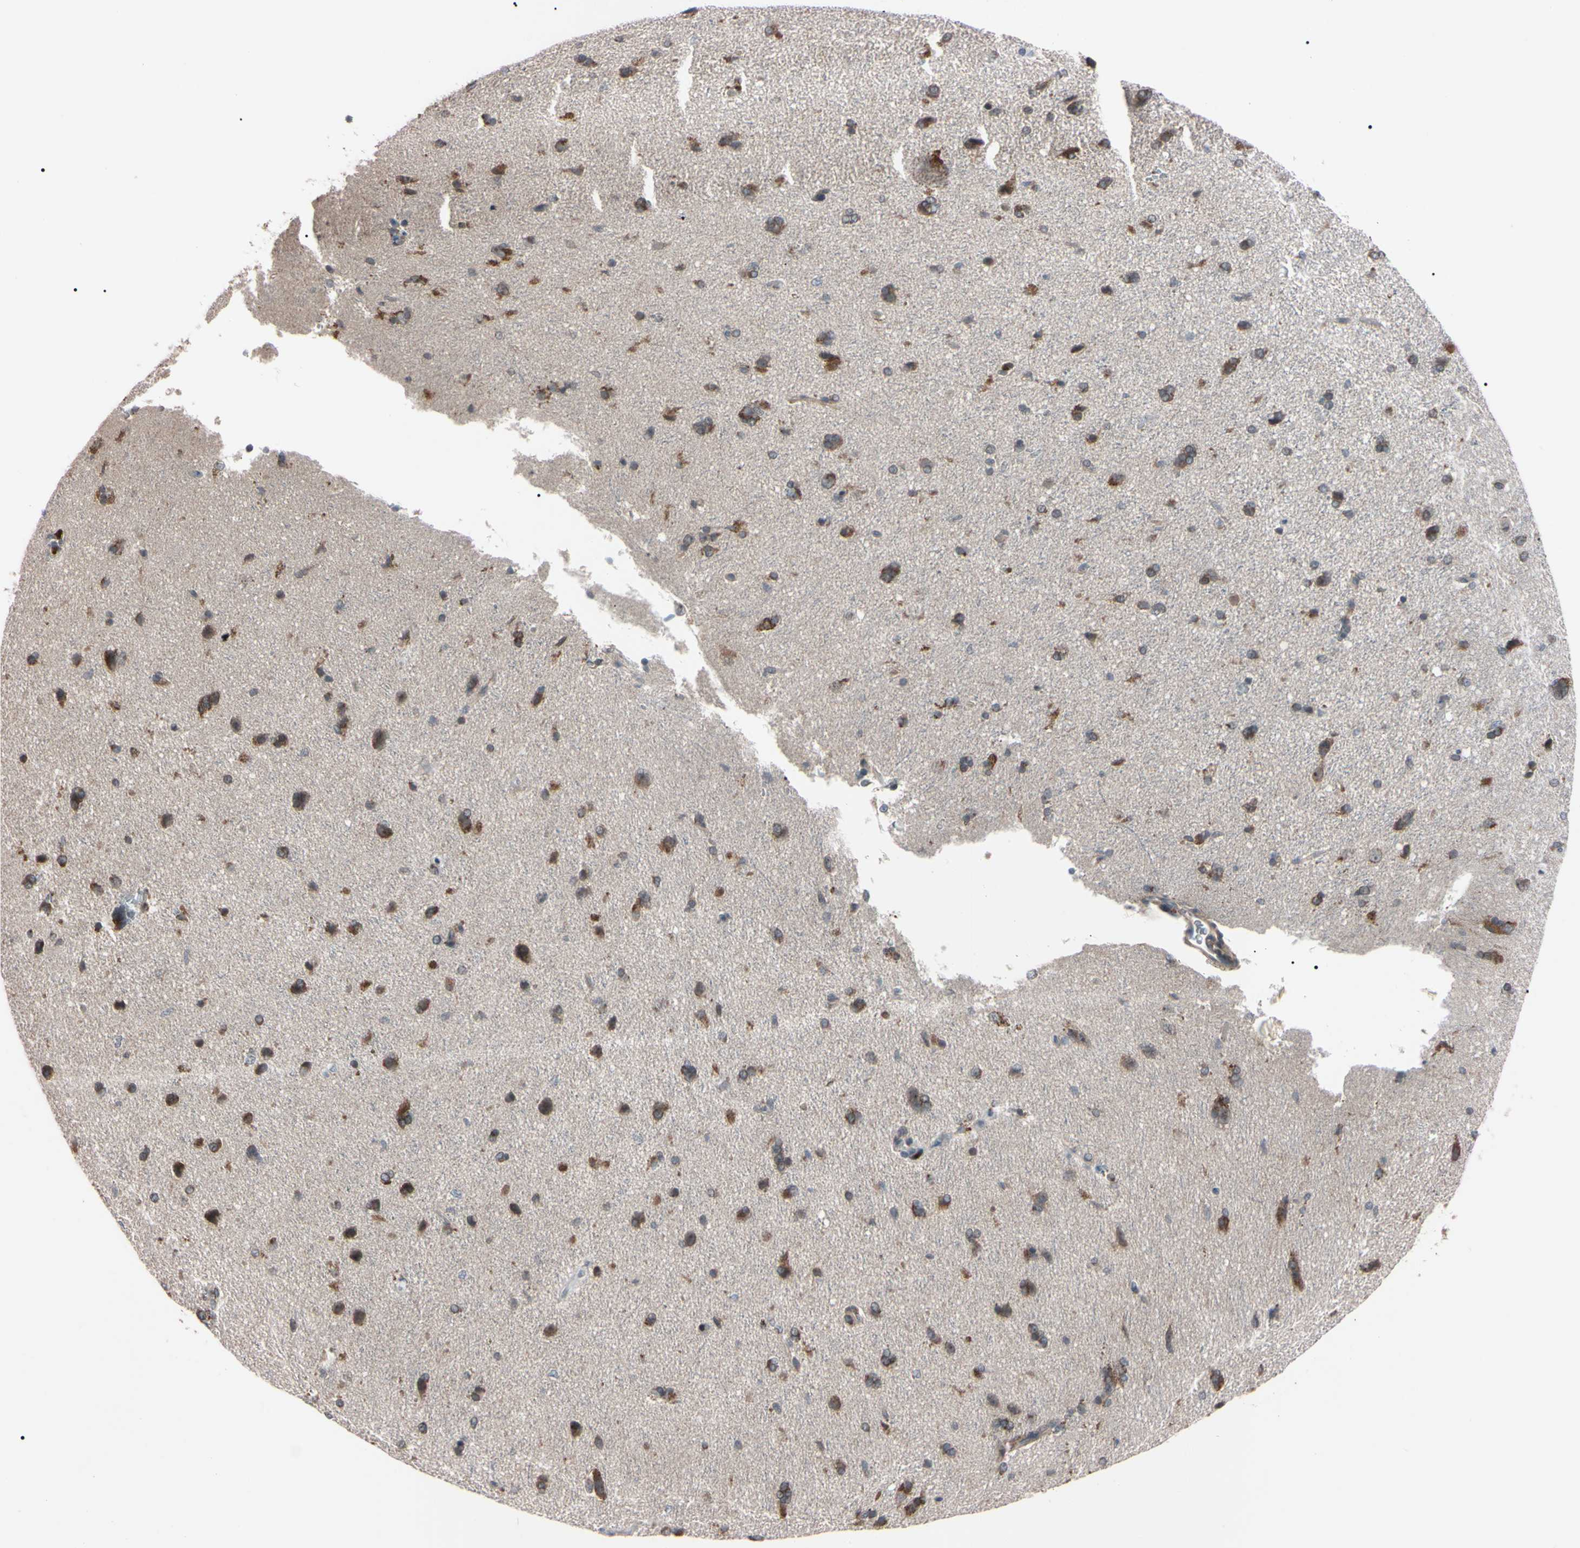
{"staining": {"intensity": "weak", "quantity": "25%-75%", "location": "cytoplasmic/membranous"}, "tissue": "cerebral cortex", "cell_type": "Endothelial cells", "image_type": "normal", "snomed": [{"axis": "morphology", "description": "Normal tissue, NOS"}, {"axis": "topography", "description": "Cerebral cortex"}], "caption": "Brown immunohistochemical staining in unremarkable cerebral cortex exhibits weak cytoplasmic/membranous staining in approximately 25%-75% of endothelial cells. (DAB IHC with brightfield microscopy, high magnification).", "gene": "TNFRSF1A", "patient": {"sex": "male", "age": 62}}